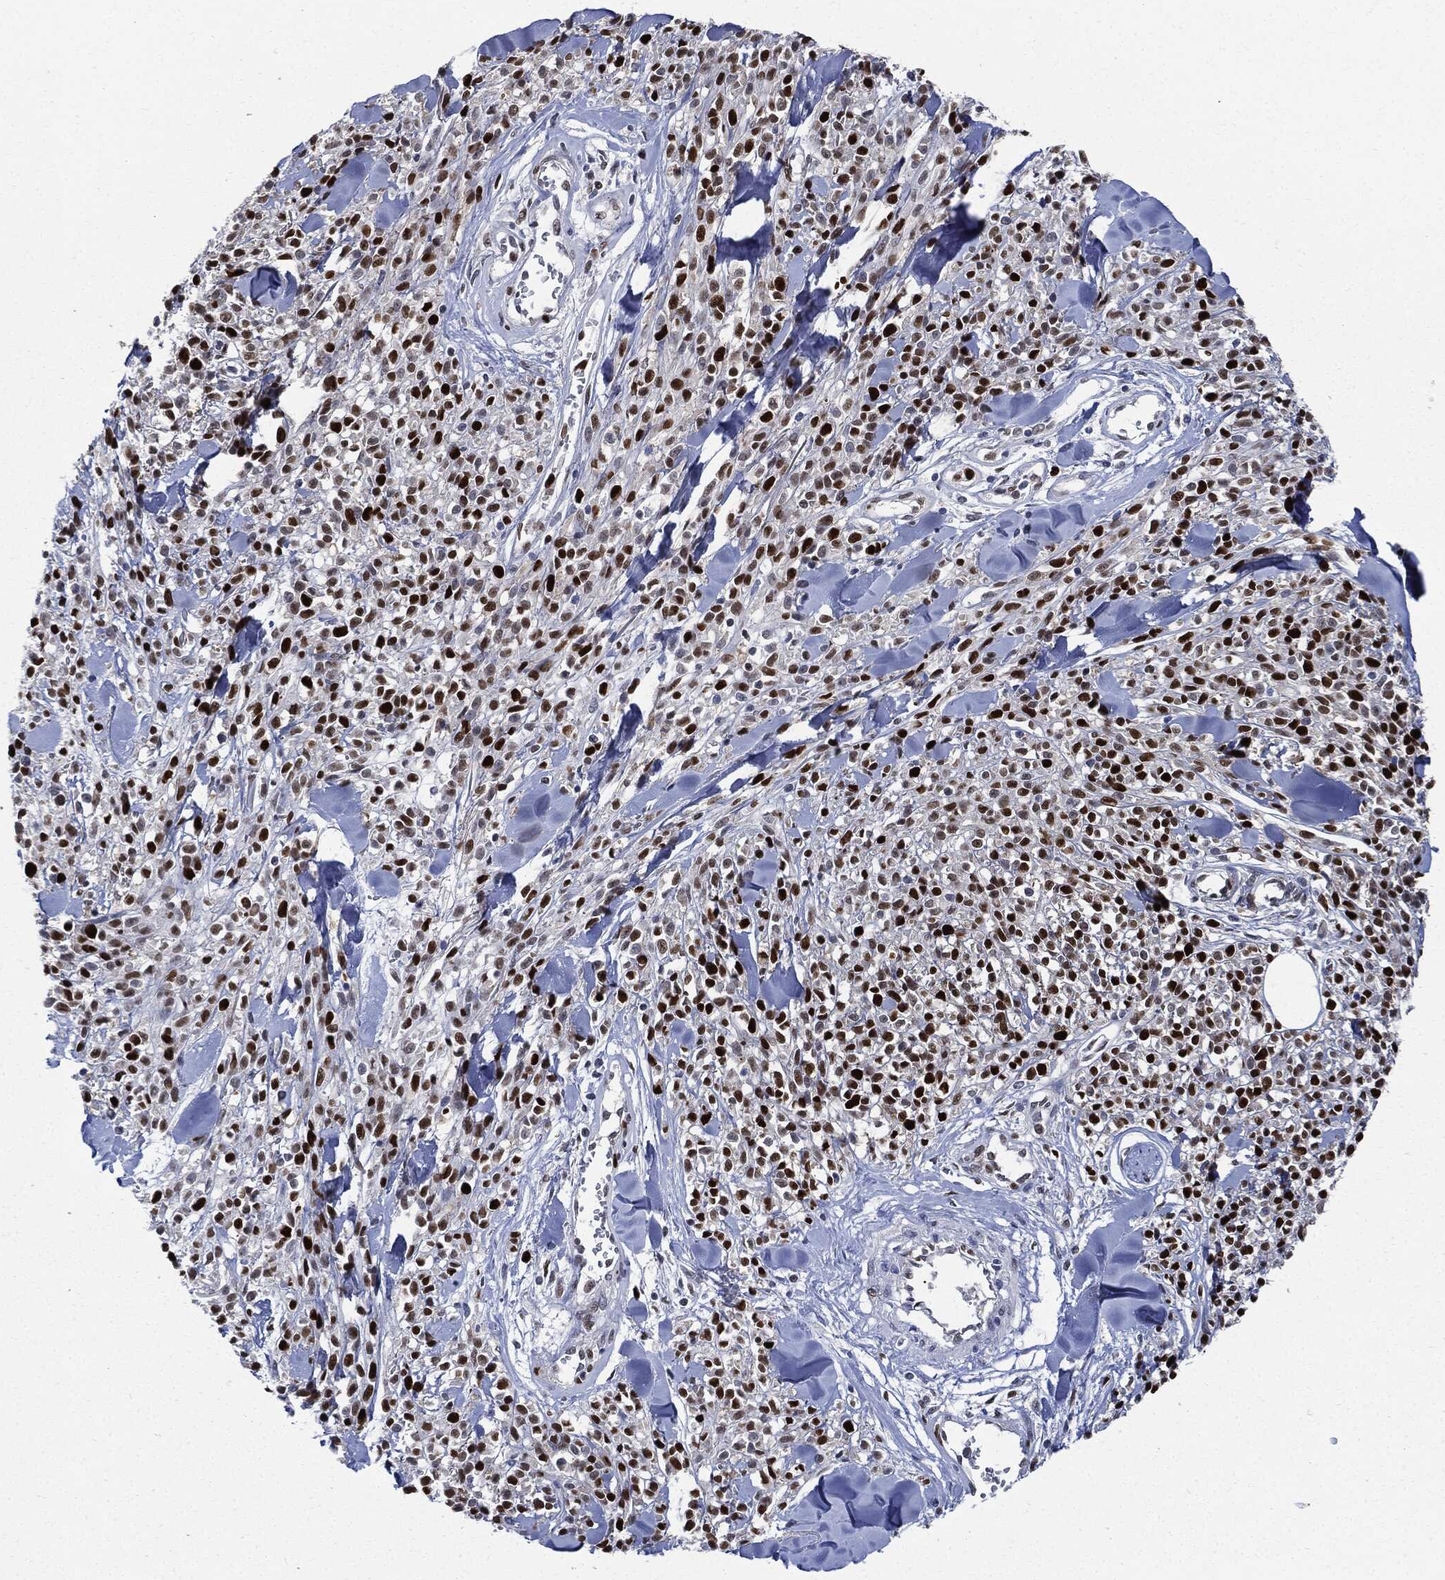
{"staining": {"intensity": "strong", "quantity": ">75%", "location": "nuclear"}, "tissue": "melanoma", "cell_type": "Tumor cells", "image_type": "cancer", "snomed": [{"axis": "morphology", "description": "Malignant melanoma, NOS"}, {"axis": "topography", "description": "Skin"}, {"axis": "topography", "description": "Skin of trunk"}], "caption": "Immunohistochemistry (IHC) of human melanoma displays high levels of strong nuclear positivity in about >75% of tumor cells. Using DAB (brown) and hematoxylin (blue) stains, captured at high magnification using brightfield microscopy.", "gene": "PCNA", "patient": {"sex": "male", "age": 74}}